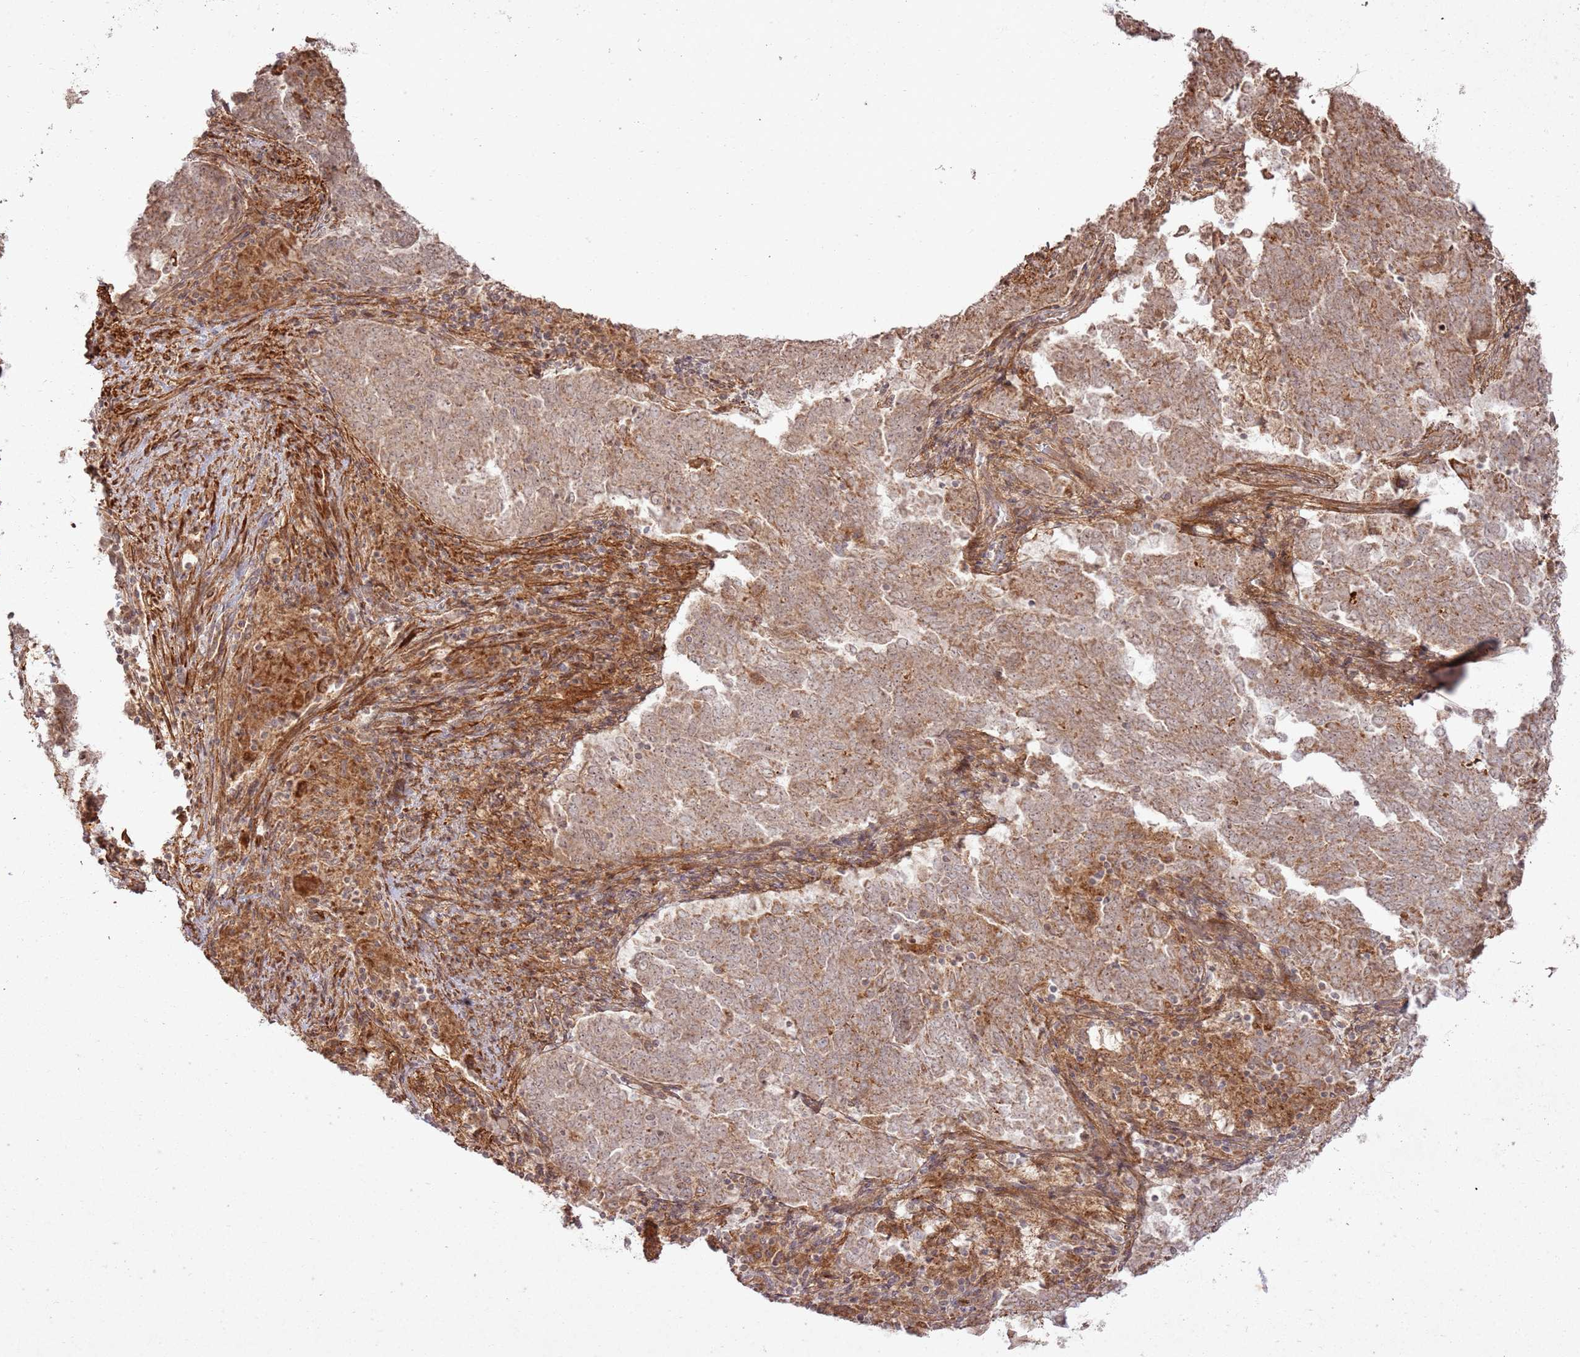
{"staining": {"intensity": "moderate", "quantity": "25%-75%", "location": "cytoplasmic/membranous"}, "tissue": "endometrial cancer", "cell_type": "Tumor cells", "image_type": "cancer", "snomed": [{"axis": "morphology", "description": "Adenocarcinoma, NOS"}, {"axis": "topography", "description": "Endometrium"}], "caption": "A histopathology image of human endometrial adenocarcinoma stained for a protein shows moderate cytoplasmic/membranous brown staining in tumor cells. (Stains: DAB in brown, nuclei in blue, Microscopy: brightfield microscopy at high magnification).", "gene": "ZNF623", "patient": {"sex": "female", "age": 80}}